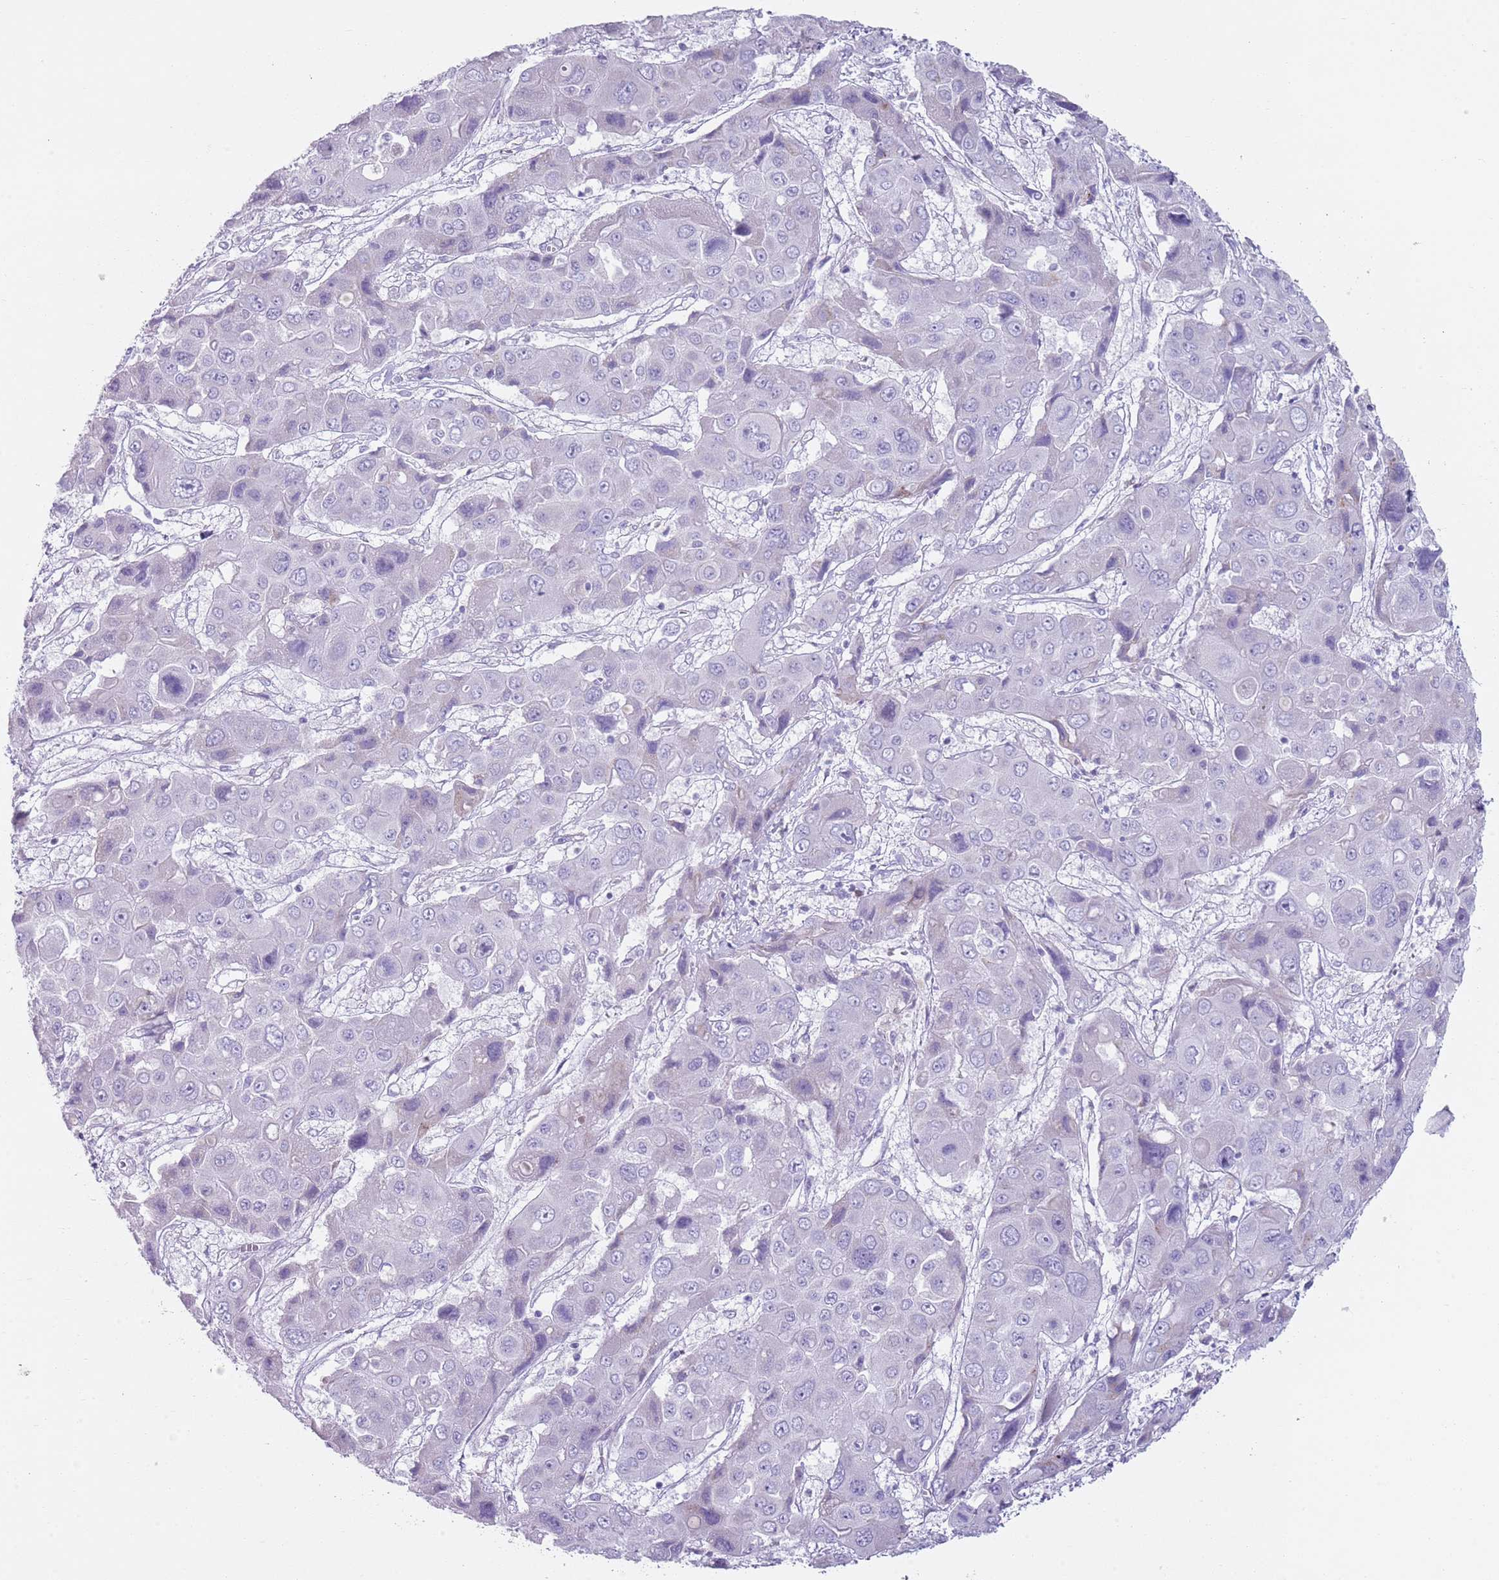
{"staining": {"intensity": "negative", "quantity": "none", "location": "none"}, "tissue": "liver cancer", "cell_type": "Tumor cells", "image_type": "cancer", "snomed": [{"axis": "morphology", "description": "Cholangiocarcinoma"}, {"axis": "topography", "description": "Liver"}], "caption": "Immunohistochemistry histopathology image of cholangiocarcinoma (liver) stained for a protein (brown), which shows no expression in tumor cells.", "gene": "CD177", "patient": {"sex": "male", "age": 67}}